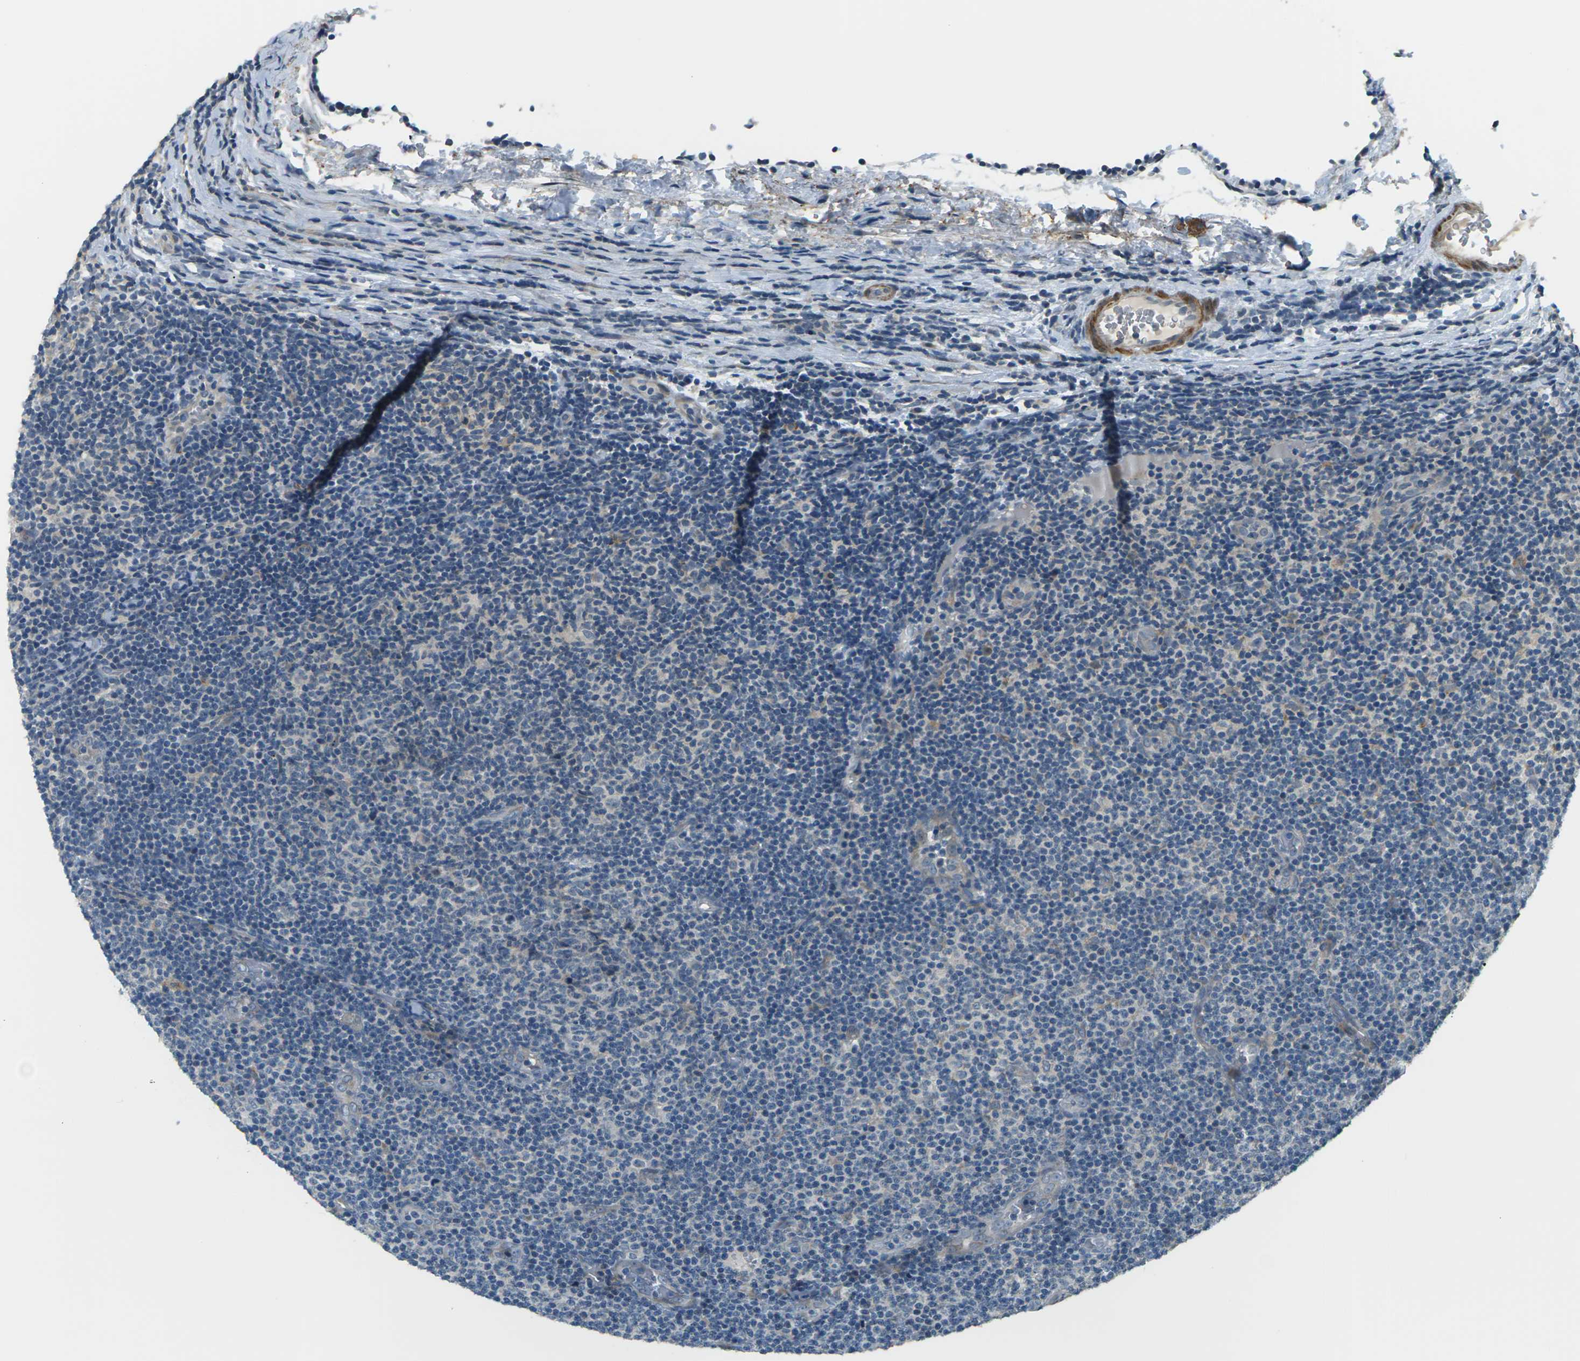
{"staining": {"intensity": "weak", "quantity": "25%-75%", "location": "cytoplasmic/membranous"}, "tissue": "lymphoma", "cell_type": "Tumor cells", "image_type": "cancer", "snomed": [{"axis": "morphology", "description": "Malignant lymphoma, non-Hodgkin's type, Low grade"}, {"axis": "topography", "description": "Lymph node"}], "caption": "Lymphoma stained with DAB immunohistochemistry displays low levels of weak cytoplasmic/membranous expression in approximately 25%-75% of tumor cells.", "gene": "SLC13A3", "patient": {"sex": "male", "age": 83}}